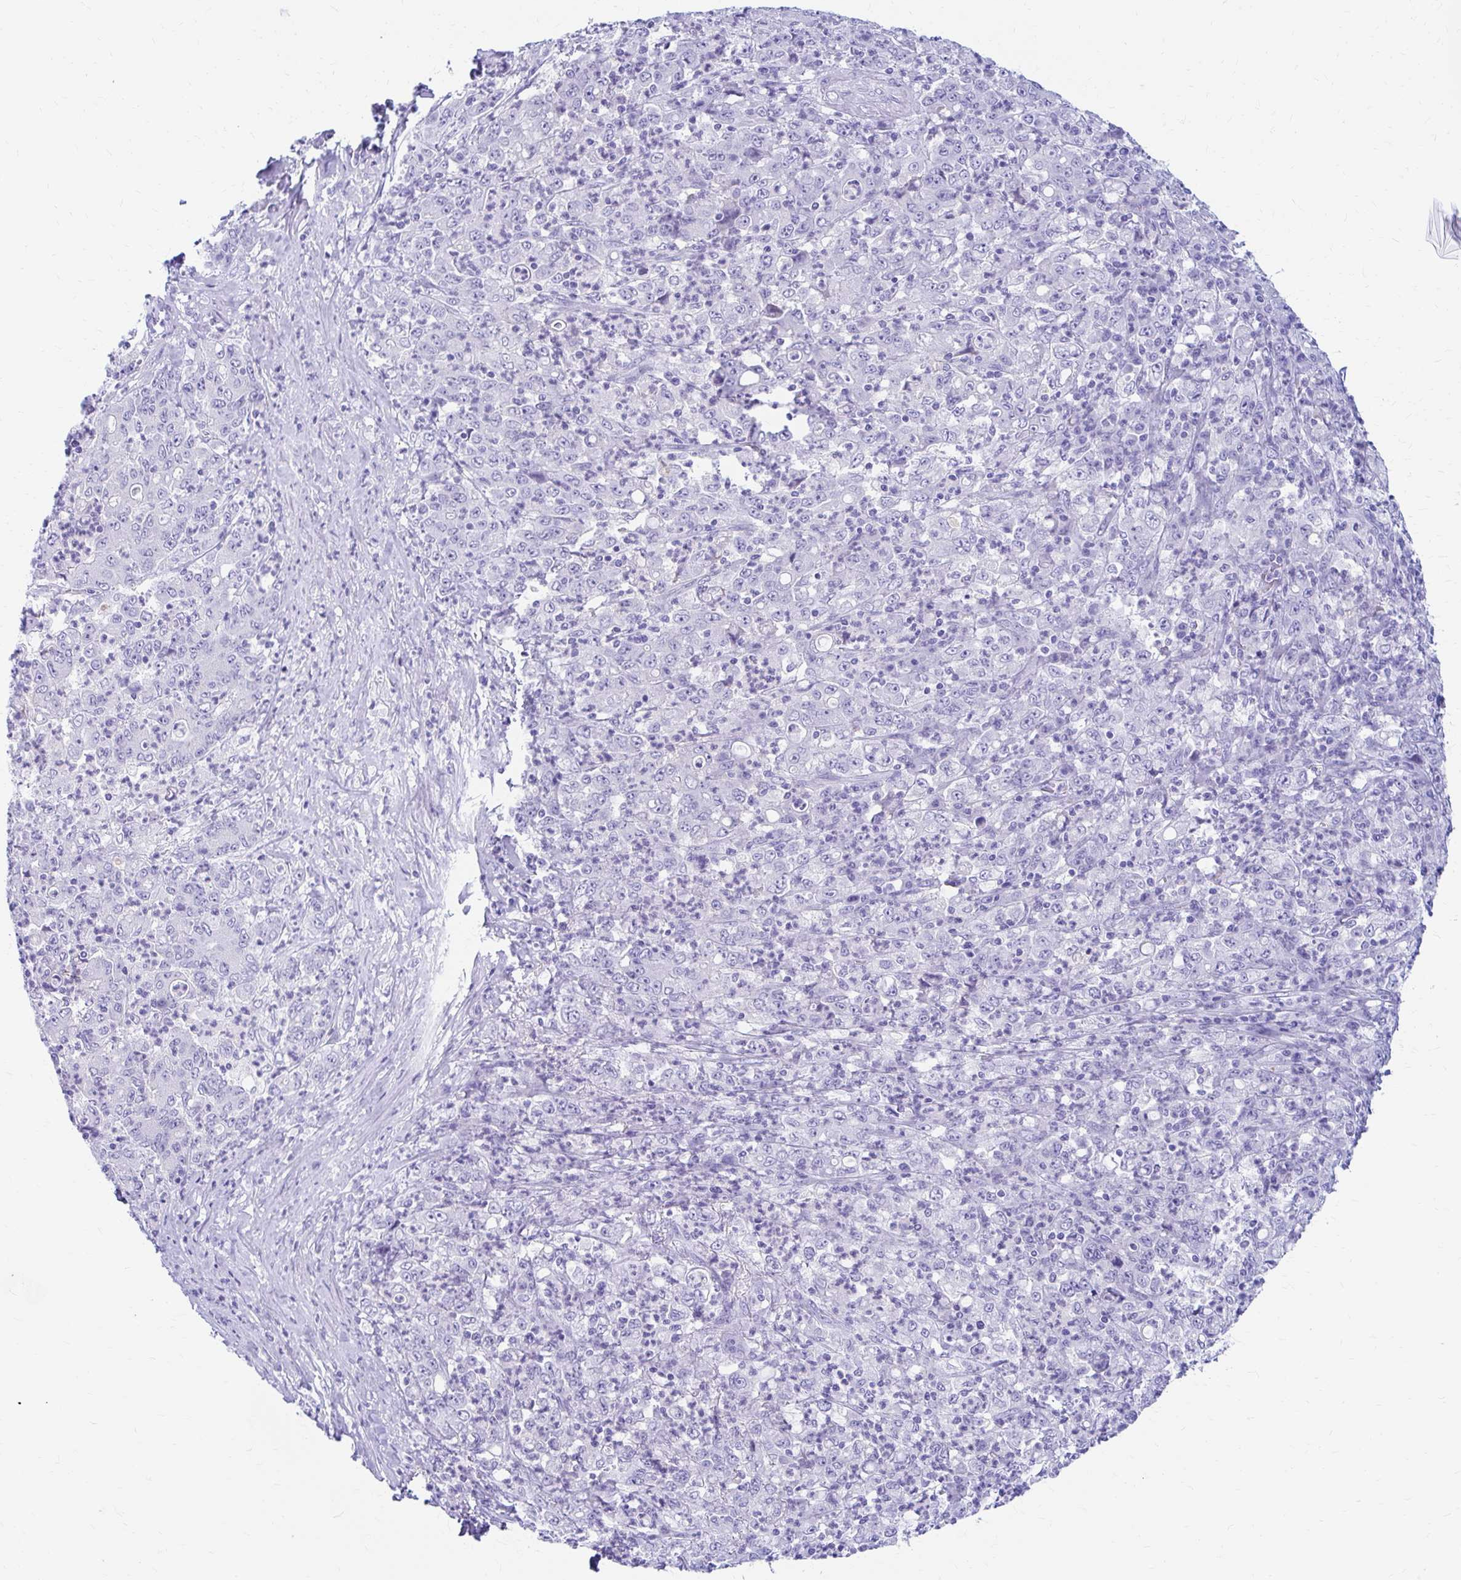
{"staining": {"intensity": "negative", "quantity": "none", "location": "none"}, "tissue": "stomach cancer", "cell_type": "Tumor cells", "image_type": "cancer", "snomed": [{"axis": "morphology", "description": "Adenocarcinoma, NOS"}, {"axis": "topography", "description": "Stomach, lower"}], "caption": "There is no significant expression in tumor cells of stomach adenocarcinoma. Brightfield microscopy of immunohistochemistry stained with DAB (brown) and hematoxylin (blue), captured at high magnification.", "gene": "NSG2", "patient": {"sex": "female", "age": 71}}